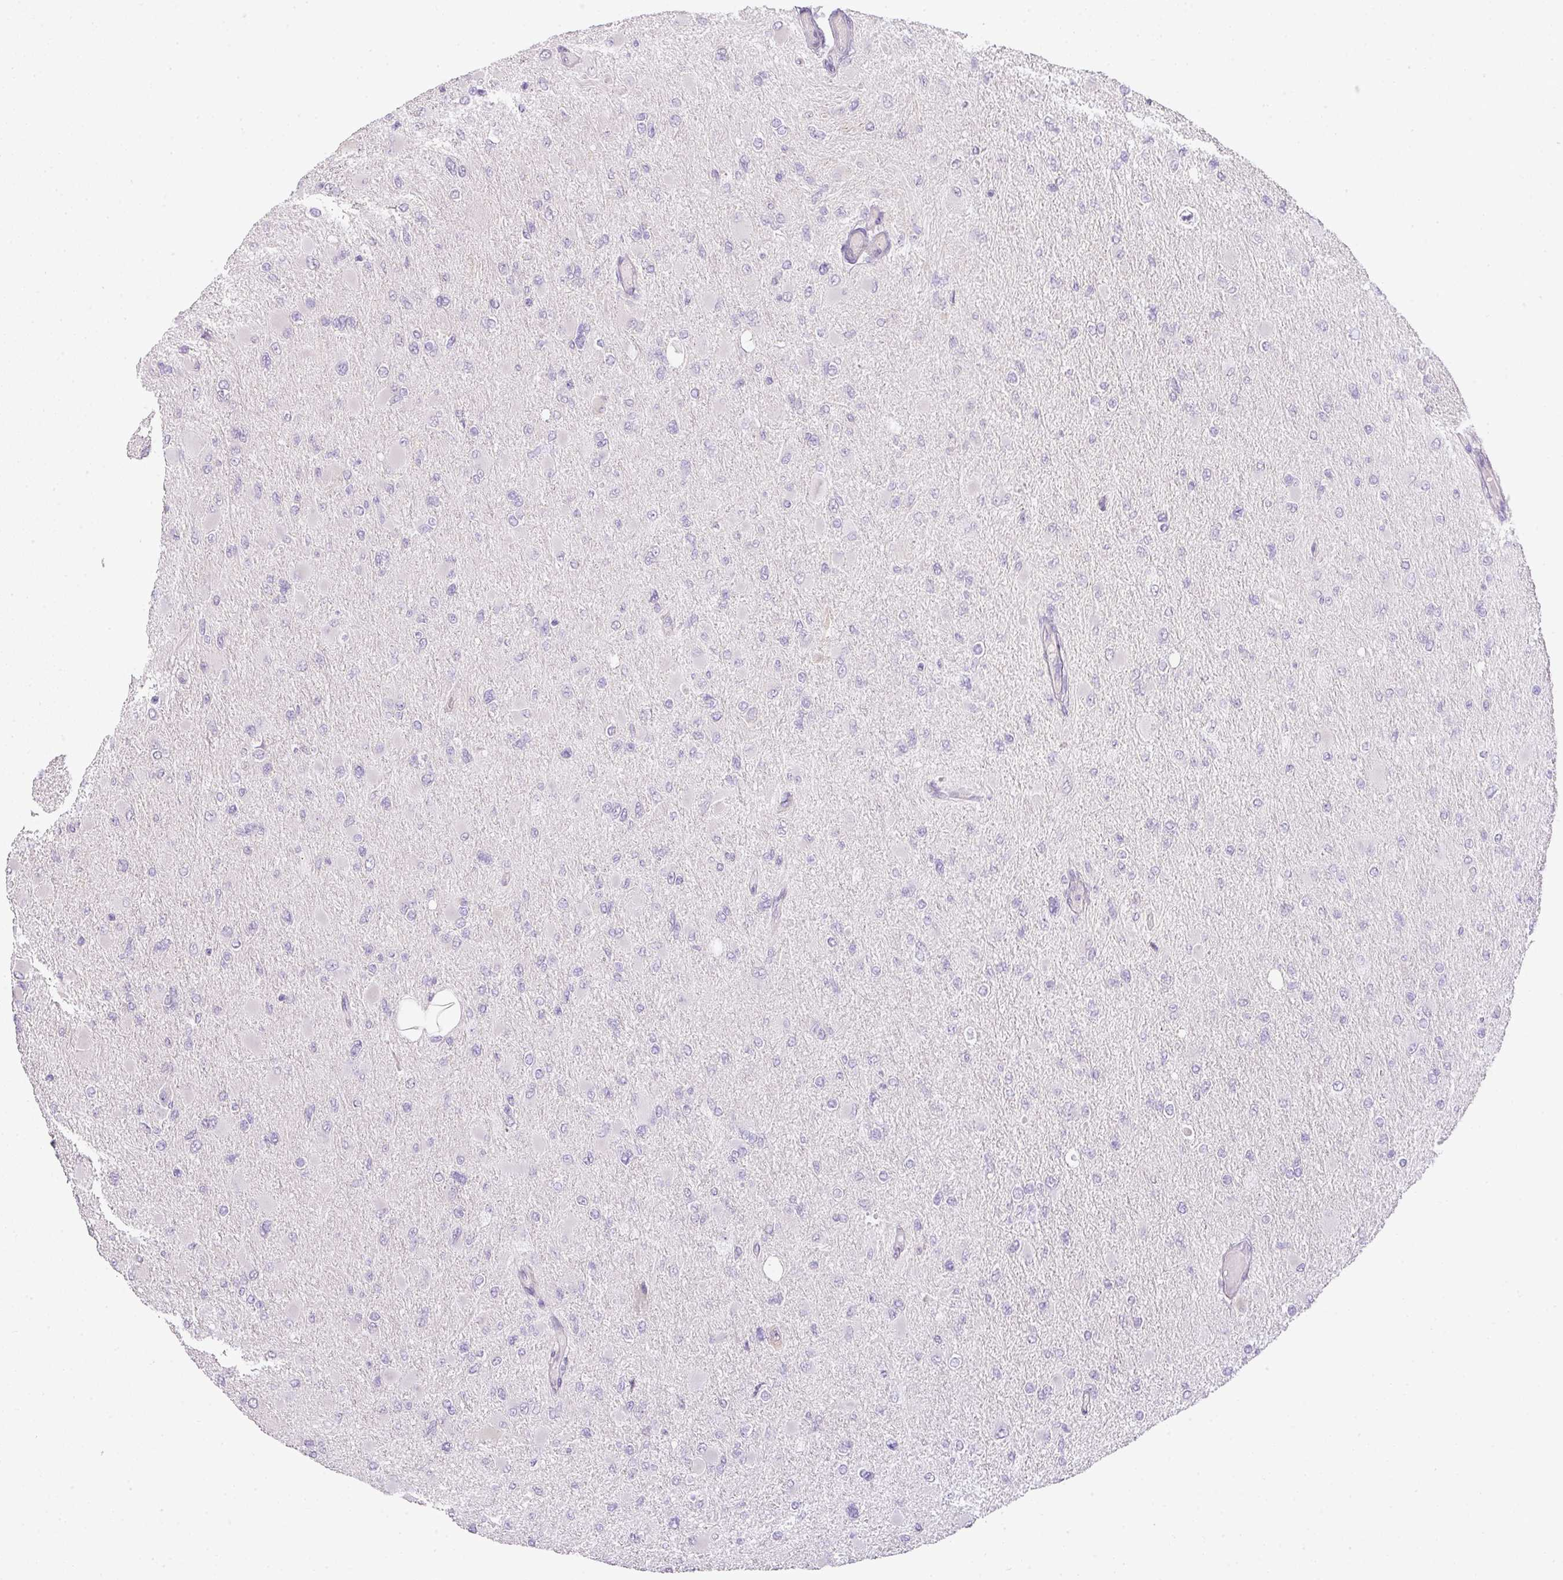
{"staining": {"intensity": "negative", "quantity": "none", "location": "none"}, "tissue": "glioma", "cell_type": "Tumor cells", "image_type": "cancer", "snomed": [{"axis": "morphology", "description": "Glioma, malignant, High grade"}, {"axis": "topography", "description": "Cerebral cortex"}], "caption": "Tumor cells show no significant protein expression in malignant high-grade glioma. (Brightfield microscopy of DAB (3,3'-diaminobenzidine) immunohistochemistry (IHC) at high magnification).", "gene": "RAX2", "patient": {"sex": "female", "age": 36}}